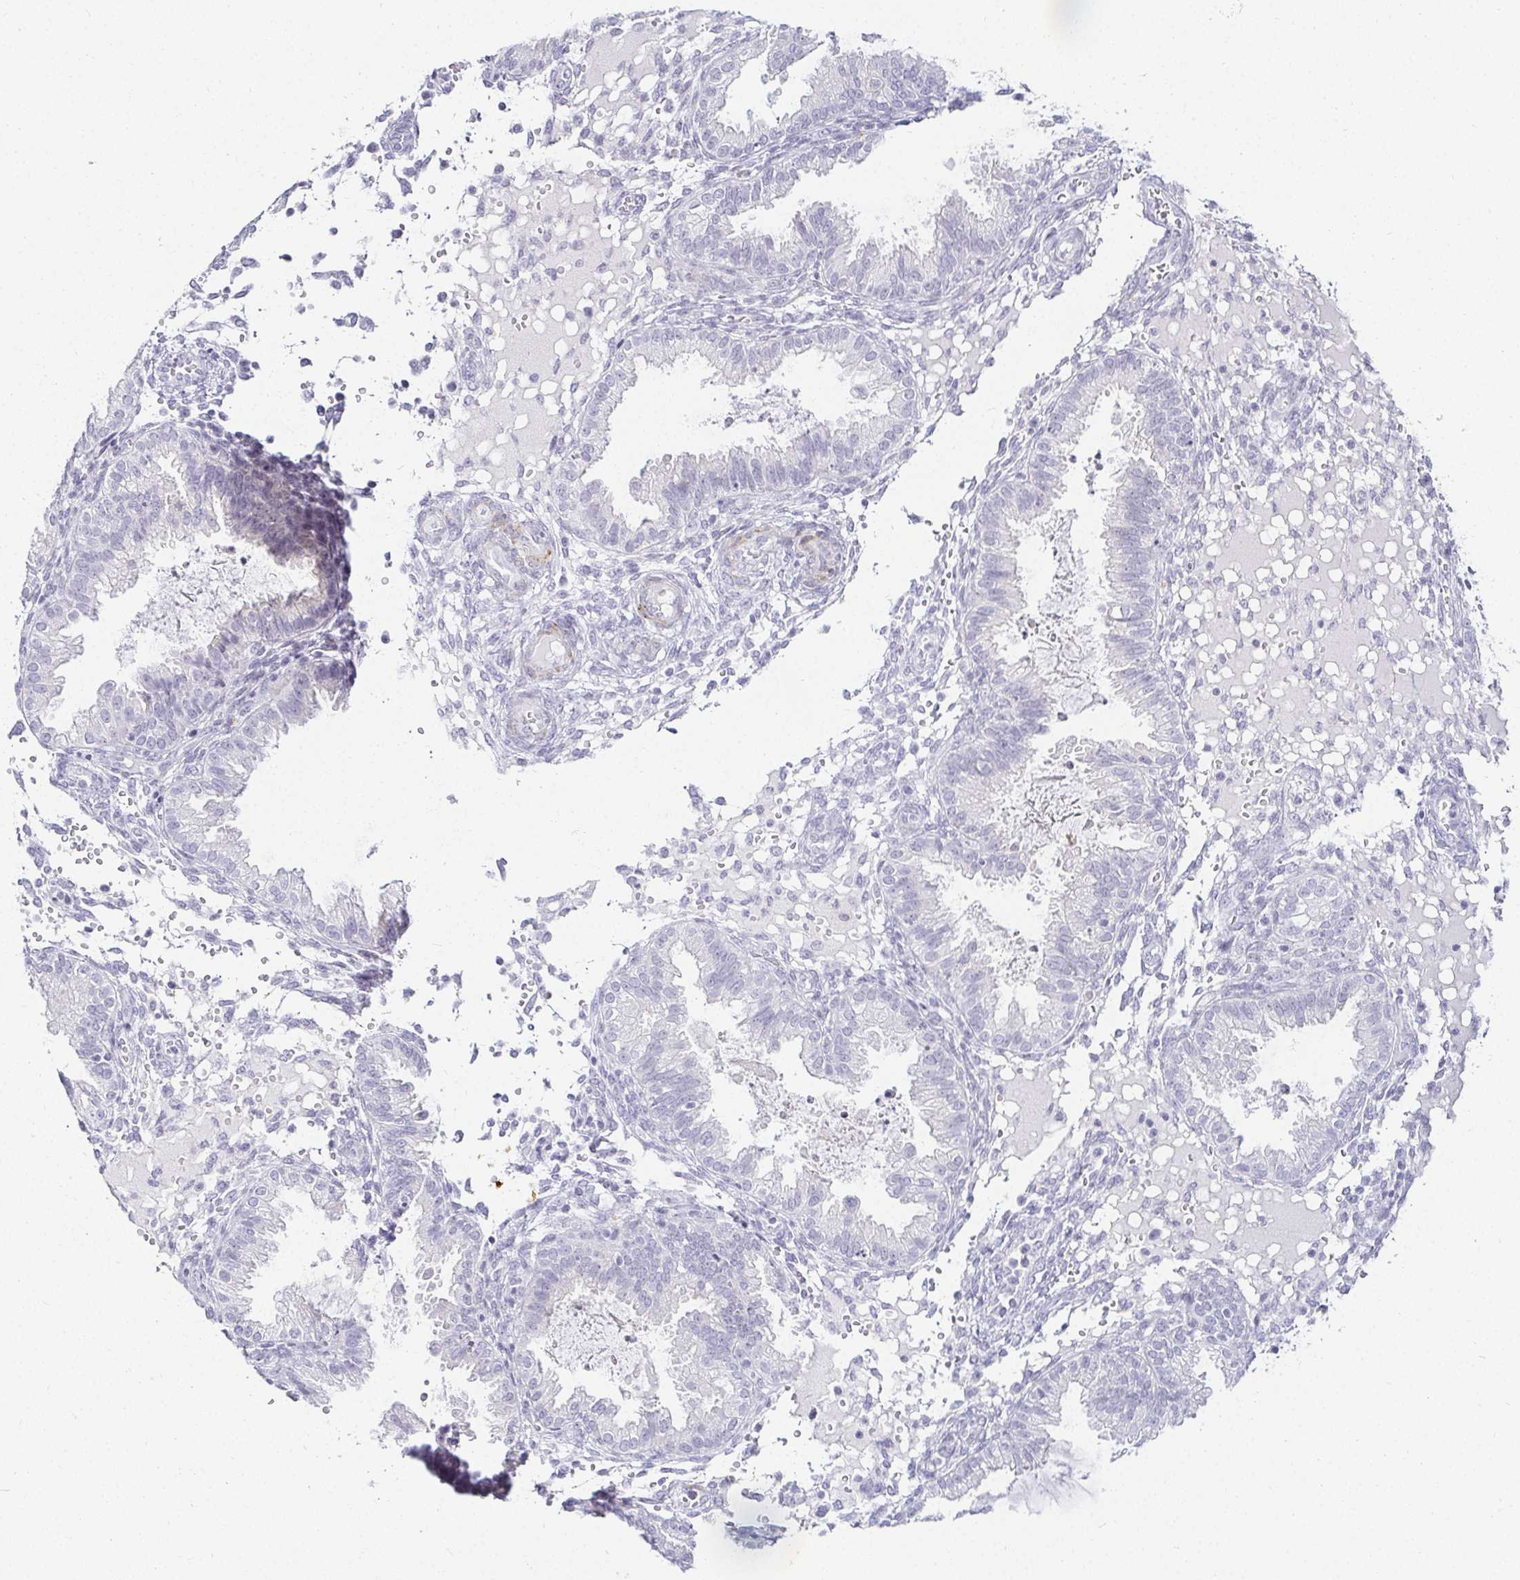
{"staining": {"intensity": "negative", "quantity": "none", "location": "none"}, "tissue": "endometrium", "cell_type": "Cells in endometrial stroma", "image_type": "normal", "snomed": [{"axis": "morphology", "description": "Normal tissue, NOS"}, {"axis": "topography", "description": "Endometrium"}], "caption": "Immunohistochemical staining of unremarkable endometrium exhibits no significant positivity in cells in endometrial stroma.", "gene": "ACAN", "patient": {"sex": "female", "age": 33}}